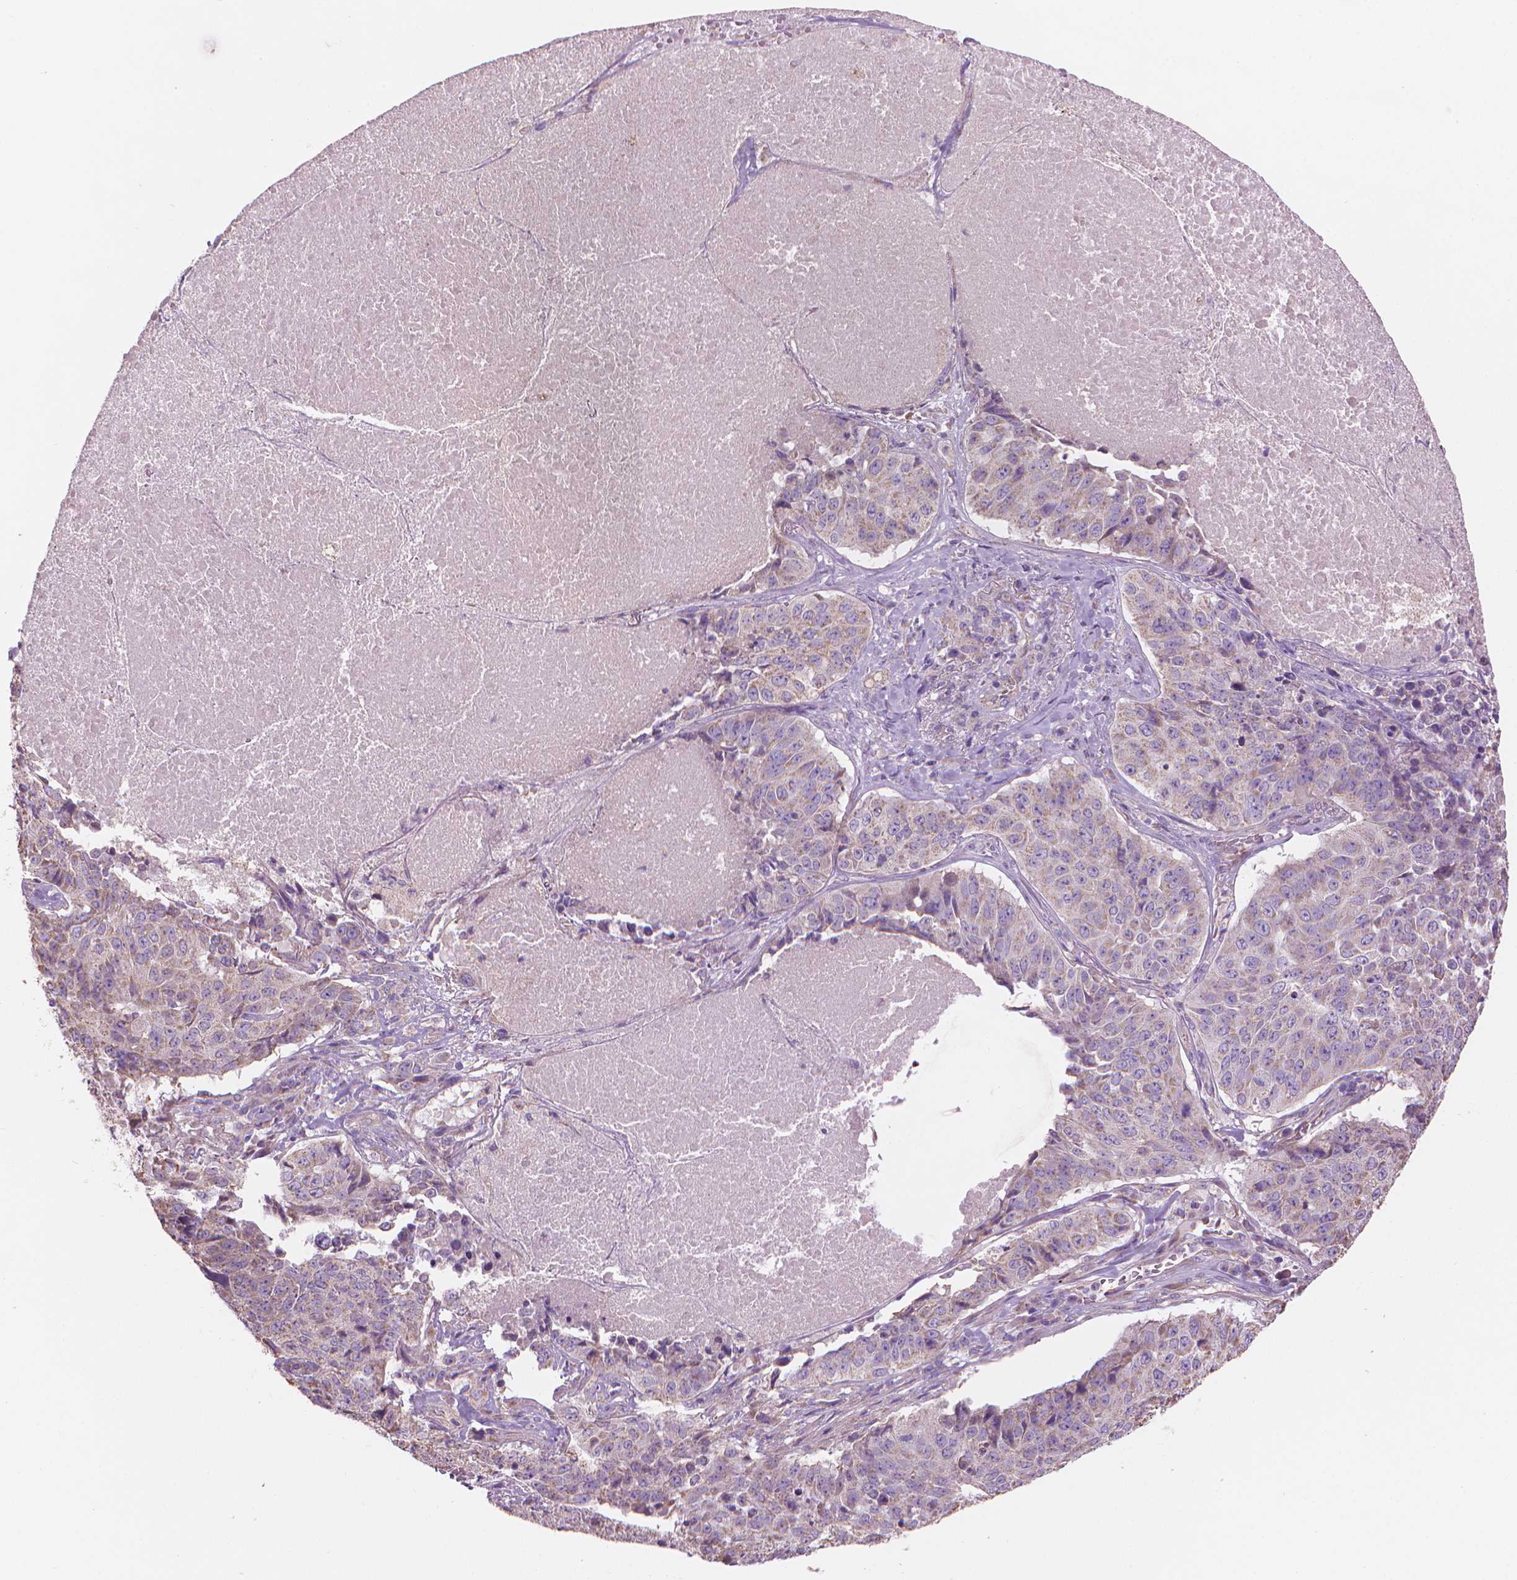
{"staining": {"intensity": "weak", "quantity": "25%-75%", "location": "cytoplasmic/membranous"}, "tissue": "lung cancer", "cell_type": "Tumor cells", "image_type": "cancer", "snomed": [{"axis": "morphology", "description": "Normal tissue, NOS"}, {"axis": "morphology", "description": "Squamous cell carcinoma, NOS"}, {"axis": "topography", "description": "Bronchus"}, {"axis": "topography", "description": "Lung"}], "caption": "Brown immunohistochemical staining in human squamous cell carcinoma (lung) displays weak cytoplasmic/membranous positivity in about 25%-75% of tumor cells. The staining was performed using DAB to visualize the protein expression in brown, while the nuclei were stained in blue with hematoxylin (Magnification: 20x).", "gene": "TTC29", "patient": {"sex": "male", "age": 64}}